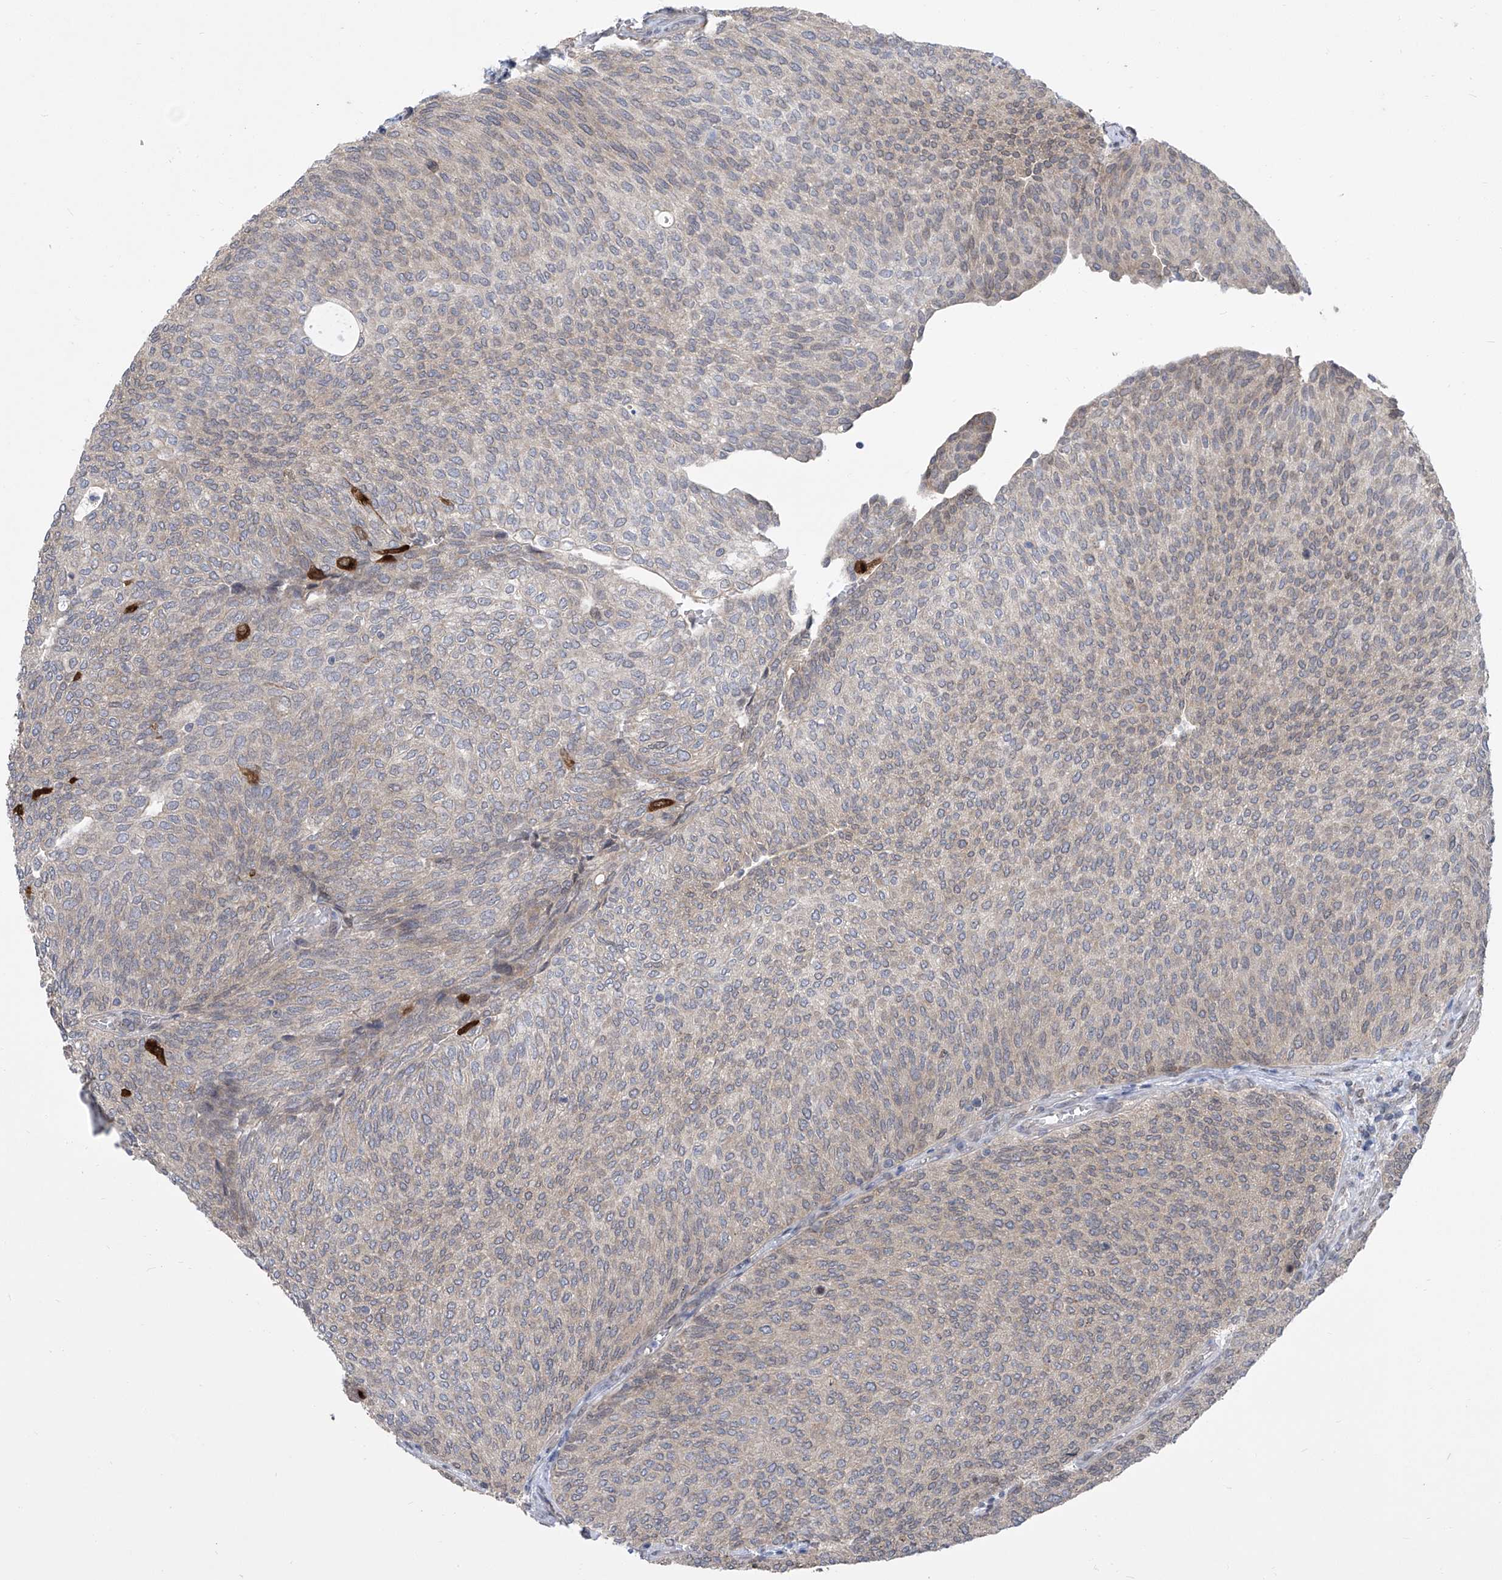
{"staining": {"intensity": "weak", "quantity": "25%-75%", "location": "cytoplasmic/membranous"}, "tissue": "urothelial cancer", "cell_type": "Tumor cells", "image_type": "cancer", "snomed": [{"axis": "morphology", "description": "Urothelial carcinoma, Low grade"}, {"axis": "topography", "description": "Urinary bladder"}], "caption": "Immunohistochemistry (IHC) micrograph of low-grade urothelial carcinoma stained for a protein (brown), which demonstrates low levels of weak cytoplasmic/membranous staining in approximately 25%-75% of tumor cells.", "gene": "CETN2", "patient": {"sex": "female", "age": 79}}